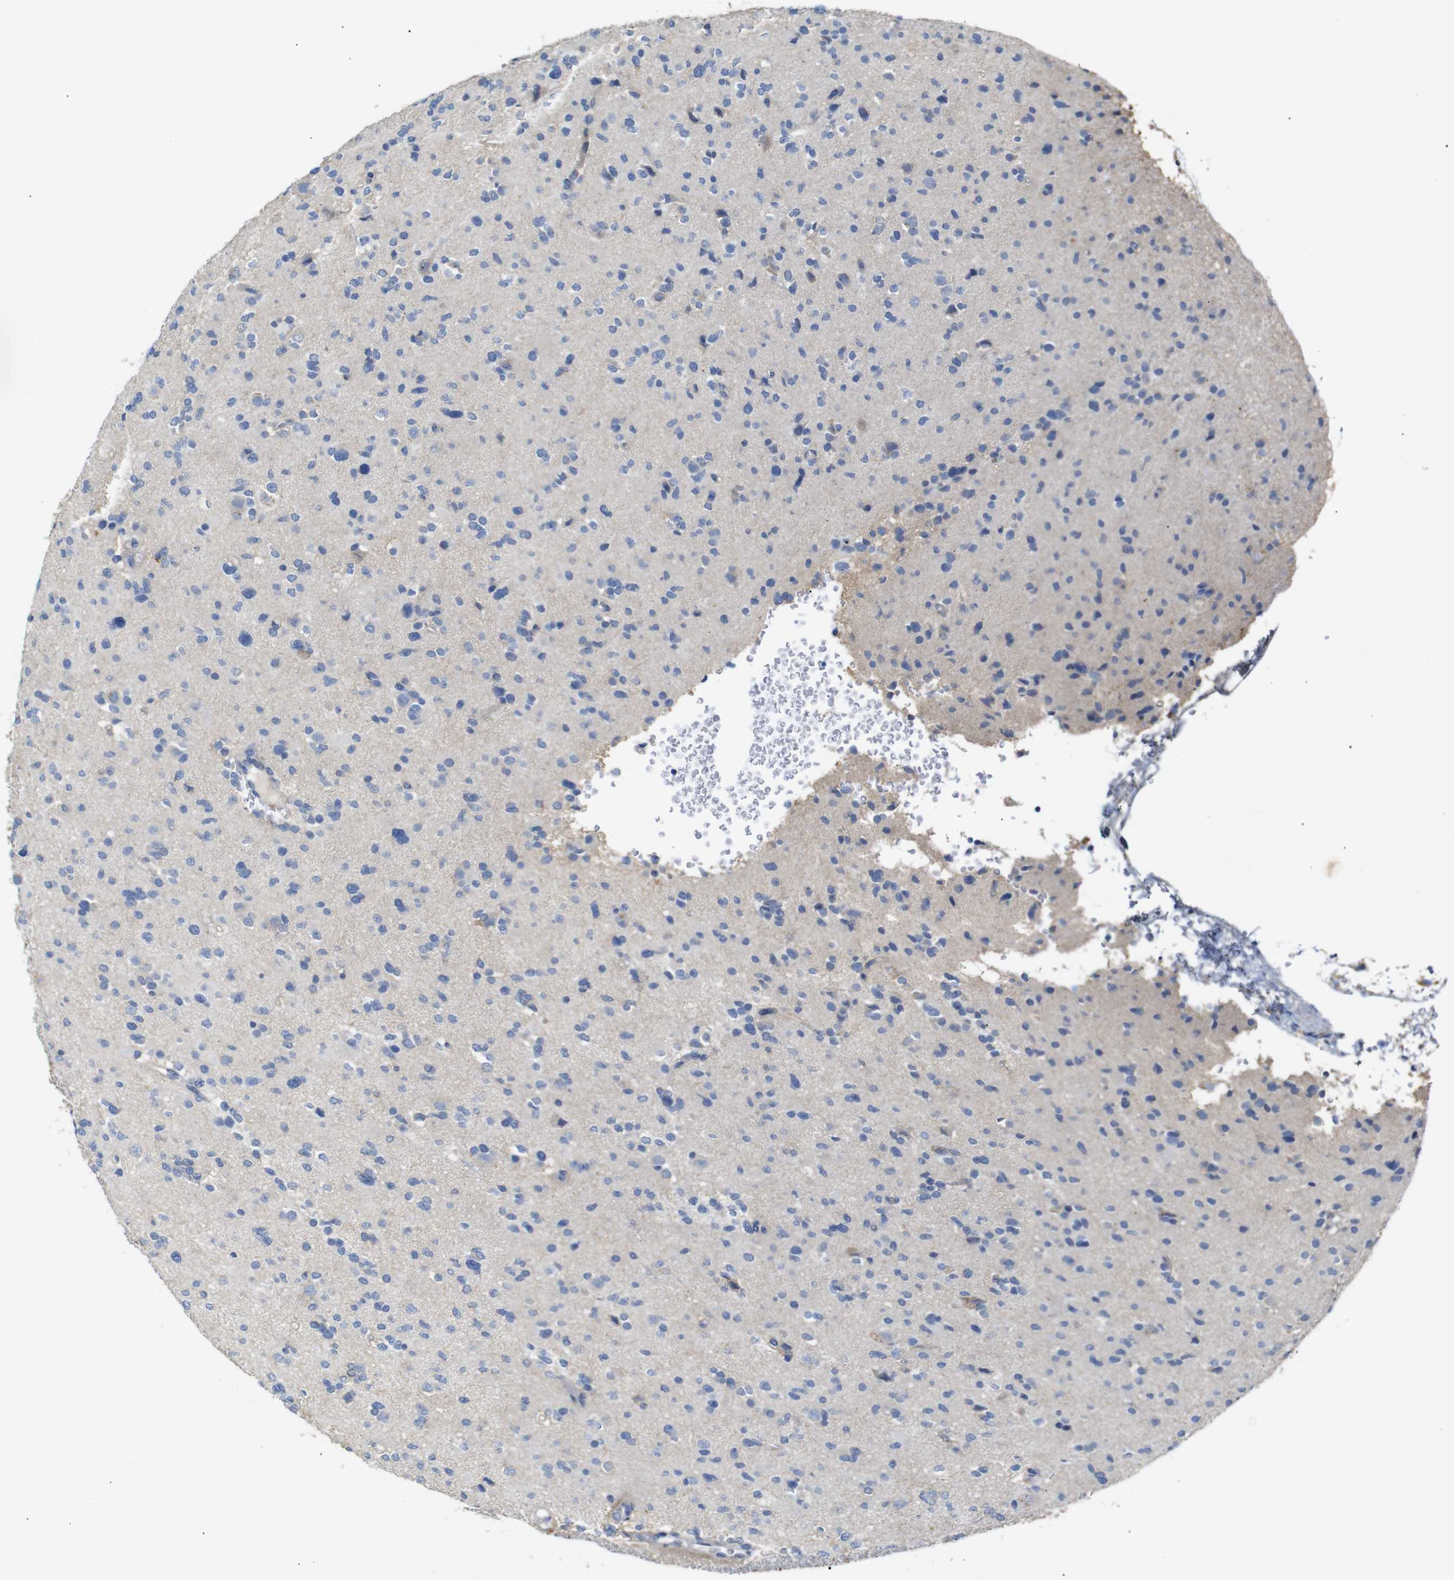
{"staining": {"intensity": "negative", "quantity": "none", "location": "none"}, "tissue": "glioma", "cell_type": "Tumor cells", "image_type": "cancer", "snomed": [{"axis": "morphology", "description": "Glioma, malignant, Low grade"}, {"axis": "topography", "description": "Brain"}], "caption": "IHC image of neoplastic tissue: human glioma stained with DAB (3,3'-diaminobenzidine) demonstrates no significant protein expression in tumor cells.", "gene": "ALOX15", "patient": {"sex": "female", "age": 22}}